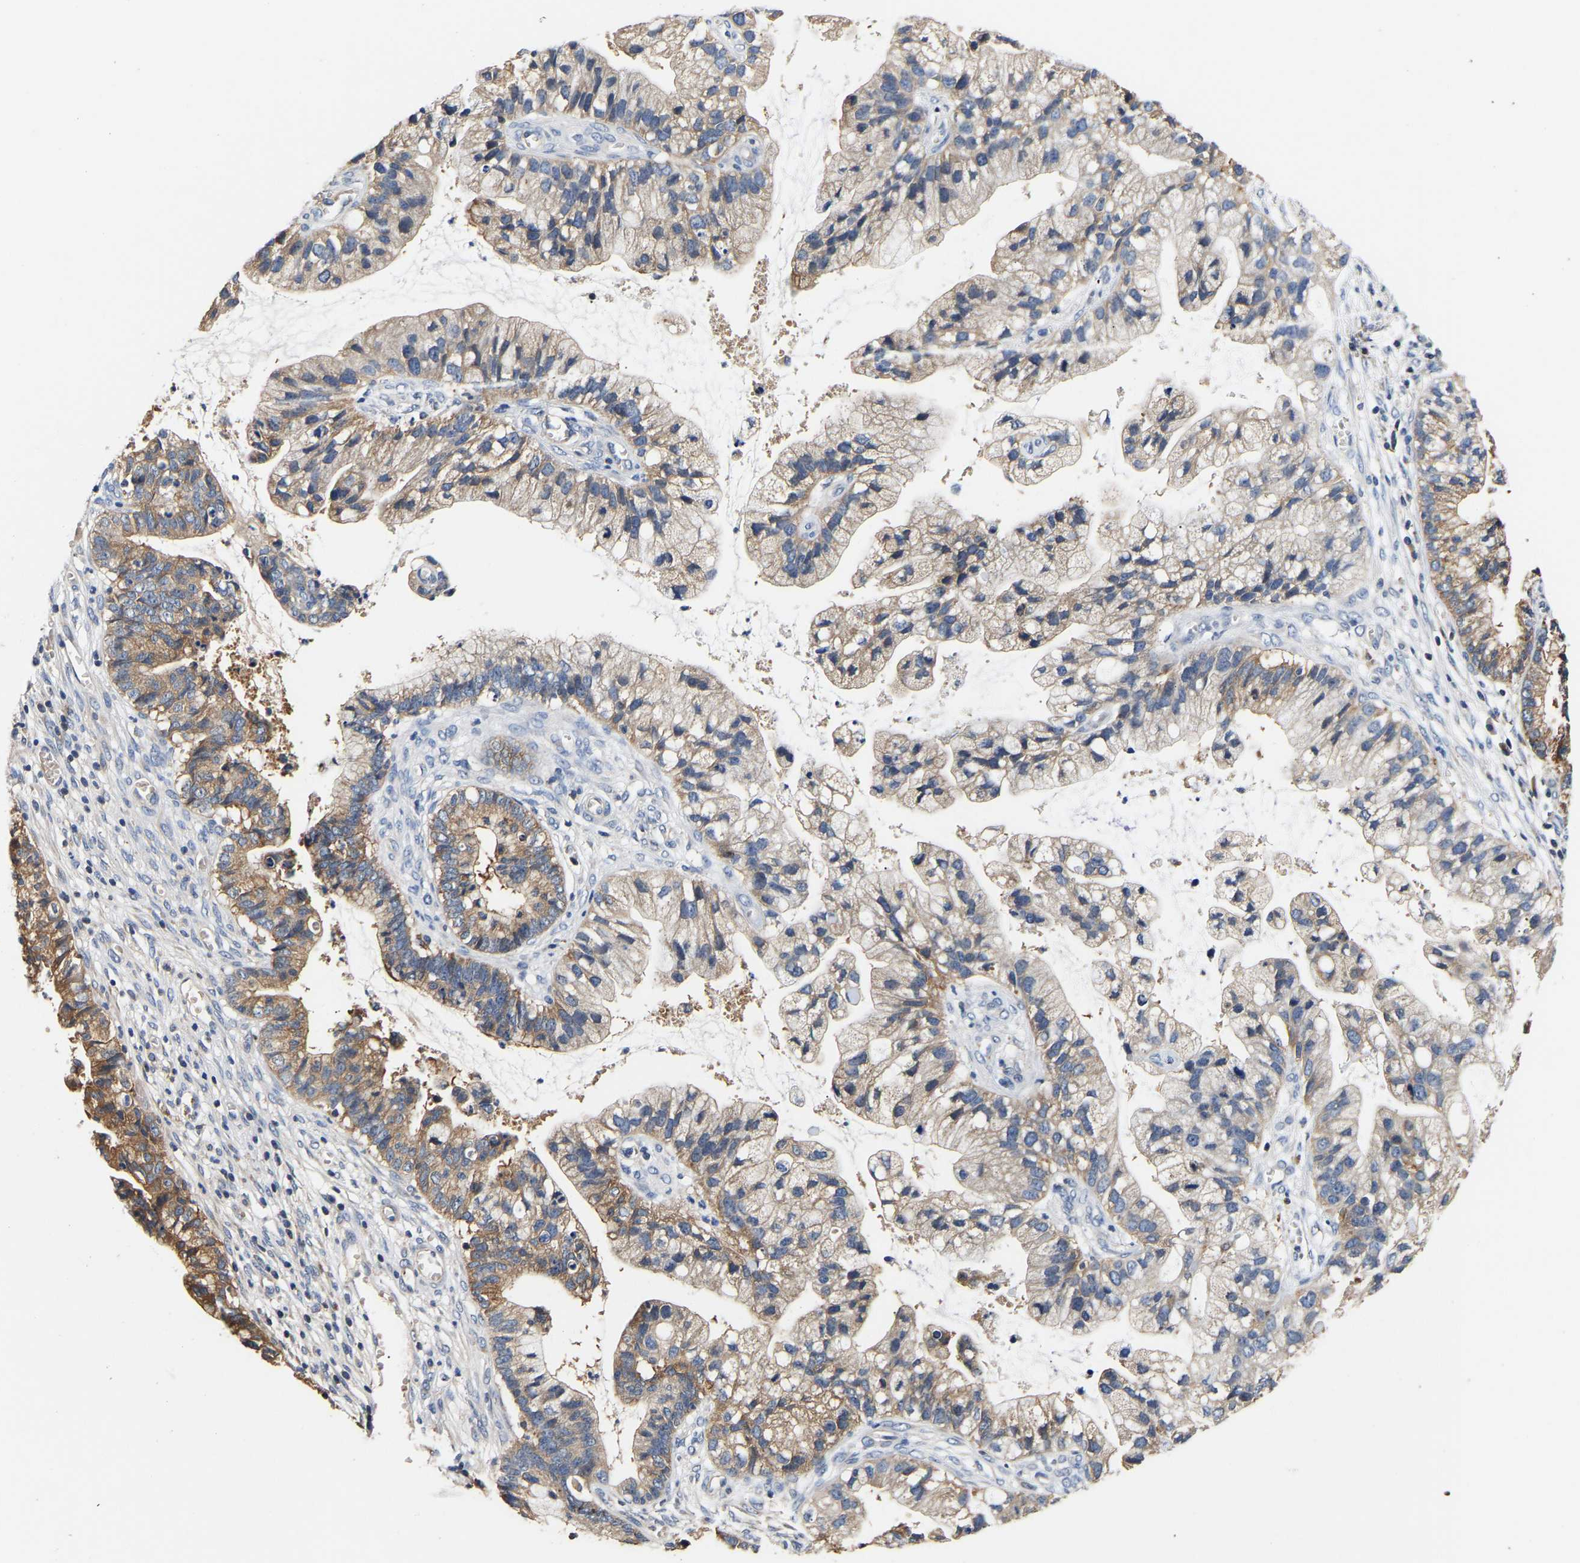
{"staining": {"intensity": "moderate", "quantity": "25%-75%", "location": "cytoplasmic/membranous"}, "tissue": "cervical cancer", "cell_type": "Tumor cells", "image_type": "cancer", "snomed": [{"axis": "morphology", "description": "Adenocarcinoma, NOS"}, {"axis": "topography", "description": "Cervix"}], "caption": "Protein staining of adenocarcinoma (cervical) tissue displays moderate cytoplasmic/membranous positivity in approximately 25%-75% of tumor cells.", "gene": "LRBA", "patient": {"sex": "female", "age": 44}}